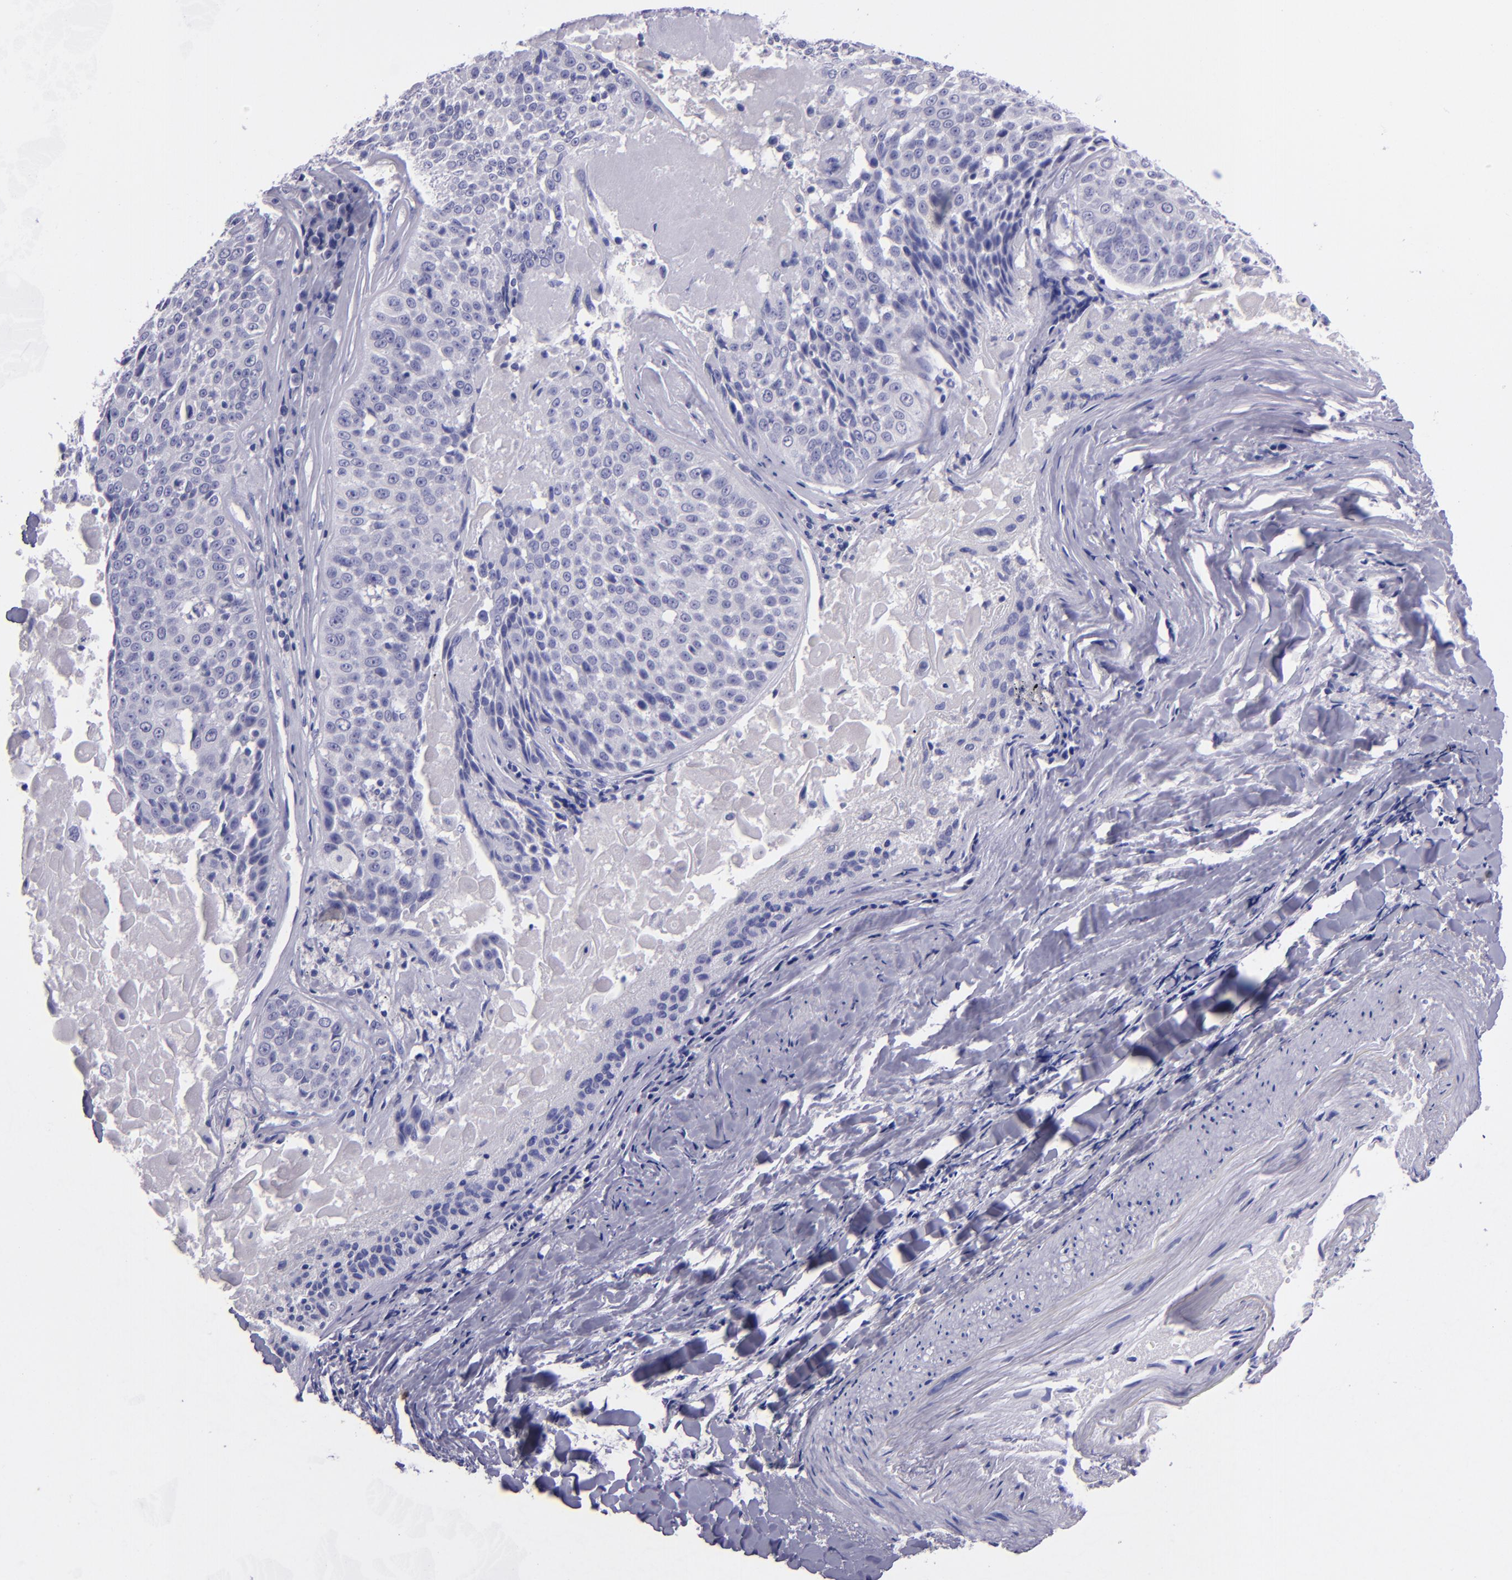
{"staining": {"intensity": "negative", "quantity": "none", "location": "none"}, "tissue": "lung cancer", "cell_type": "Tumor cells", "image_type": "cancer", "snomed": [{"axis": "morphology", "description": "Adenocarcinoma, NOS"}, {"axis": "topography", "description": "Lung"}], "caption": "IHC micrograph of neoplastic tissue: adenocarcinoma (lung) stained with DAB (3,3'-diaminobenzidine) shows no significant protein positivity in tumor cells.", "gene": "TNNT3", "patient": {"sex": "male", "age": 60}}